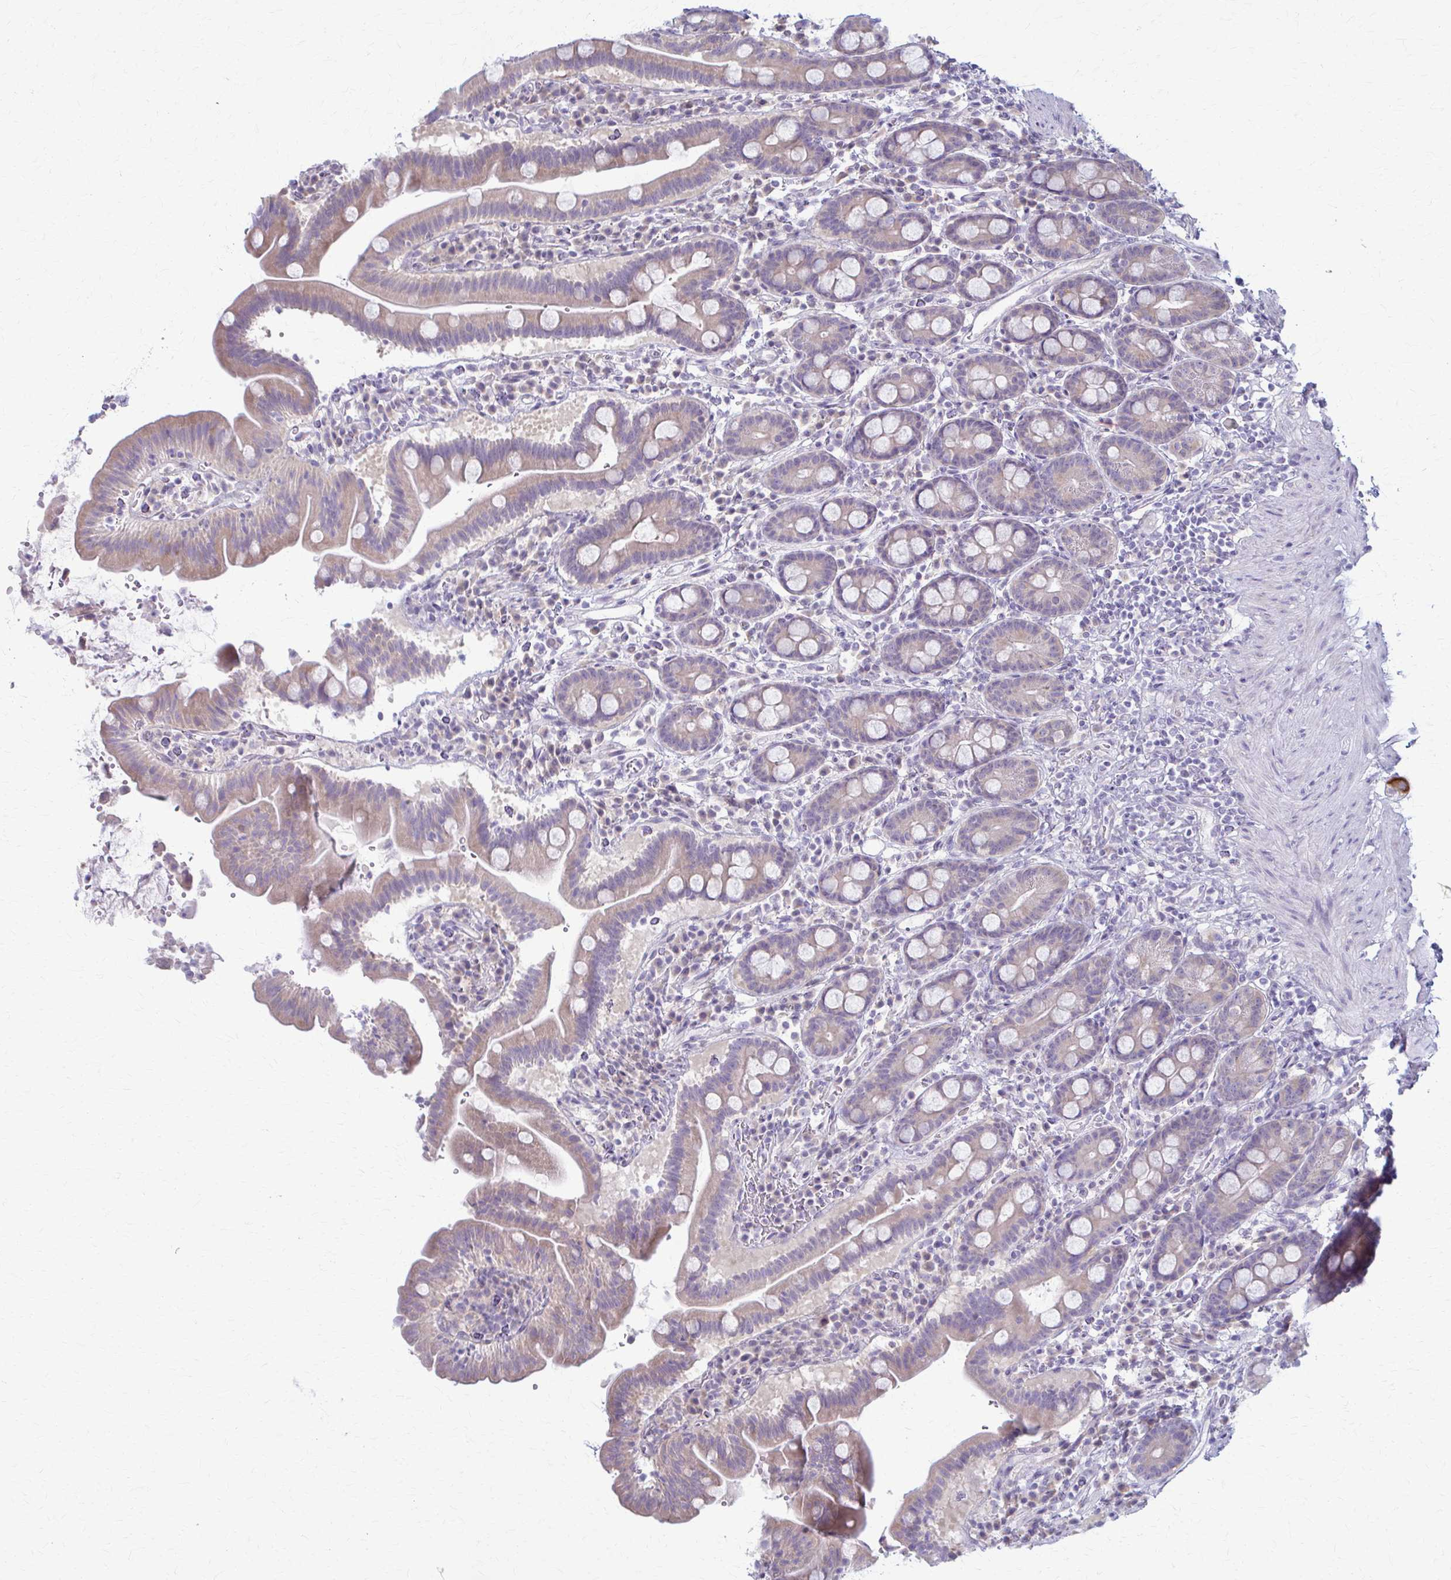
{"staining": {"intensity": "weak", "quantity": "25%-75%", "location": "cytoplasmic/membranous"}, "tissue": "small intestine", "cell_type": "Glandular cells", "image_type": "normal", "snomed": [{"axis": "morphology", "description": "Normal tissue, NOS"}, {"axis": "topography", "description": "Small intestine"}], "caption": "There is low levels of weak cytoplasmic/membranous staining in glandular cells of benign small intestine, as demonstrated by immunohistochemical staining (brown color).", "gene": "PRKRA", "patient": {"sex": "male", "age": 26}}